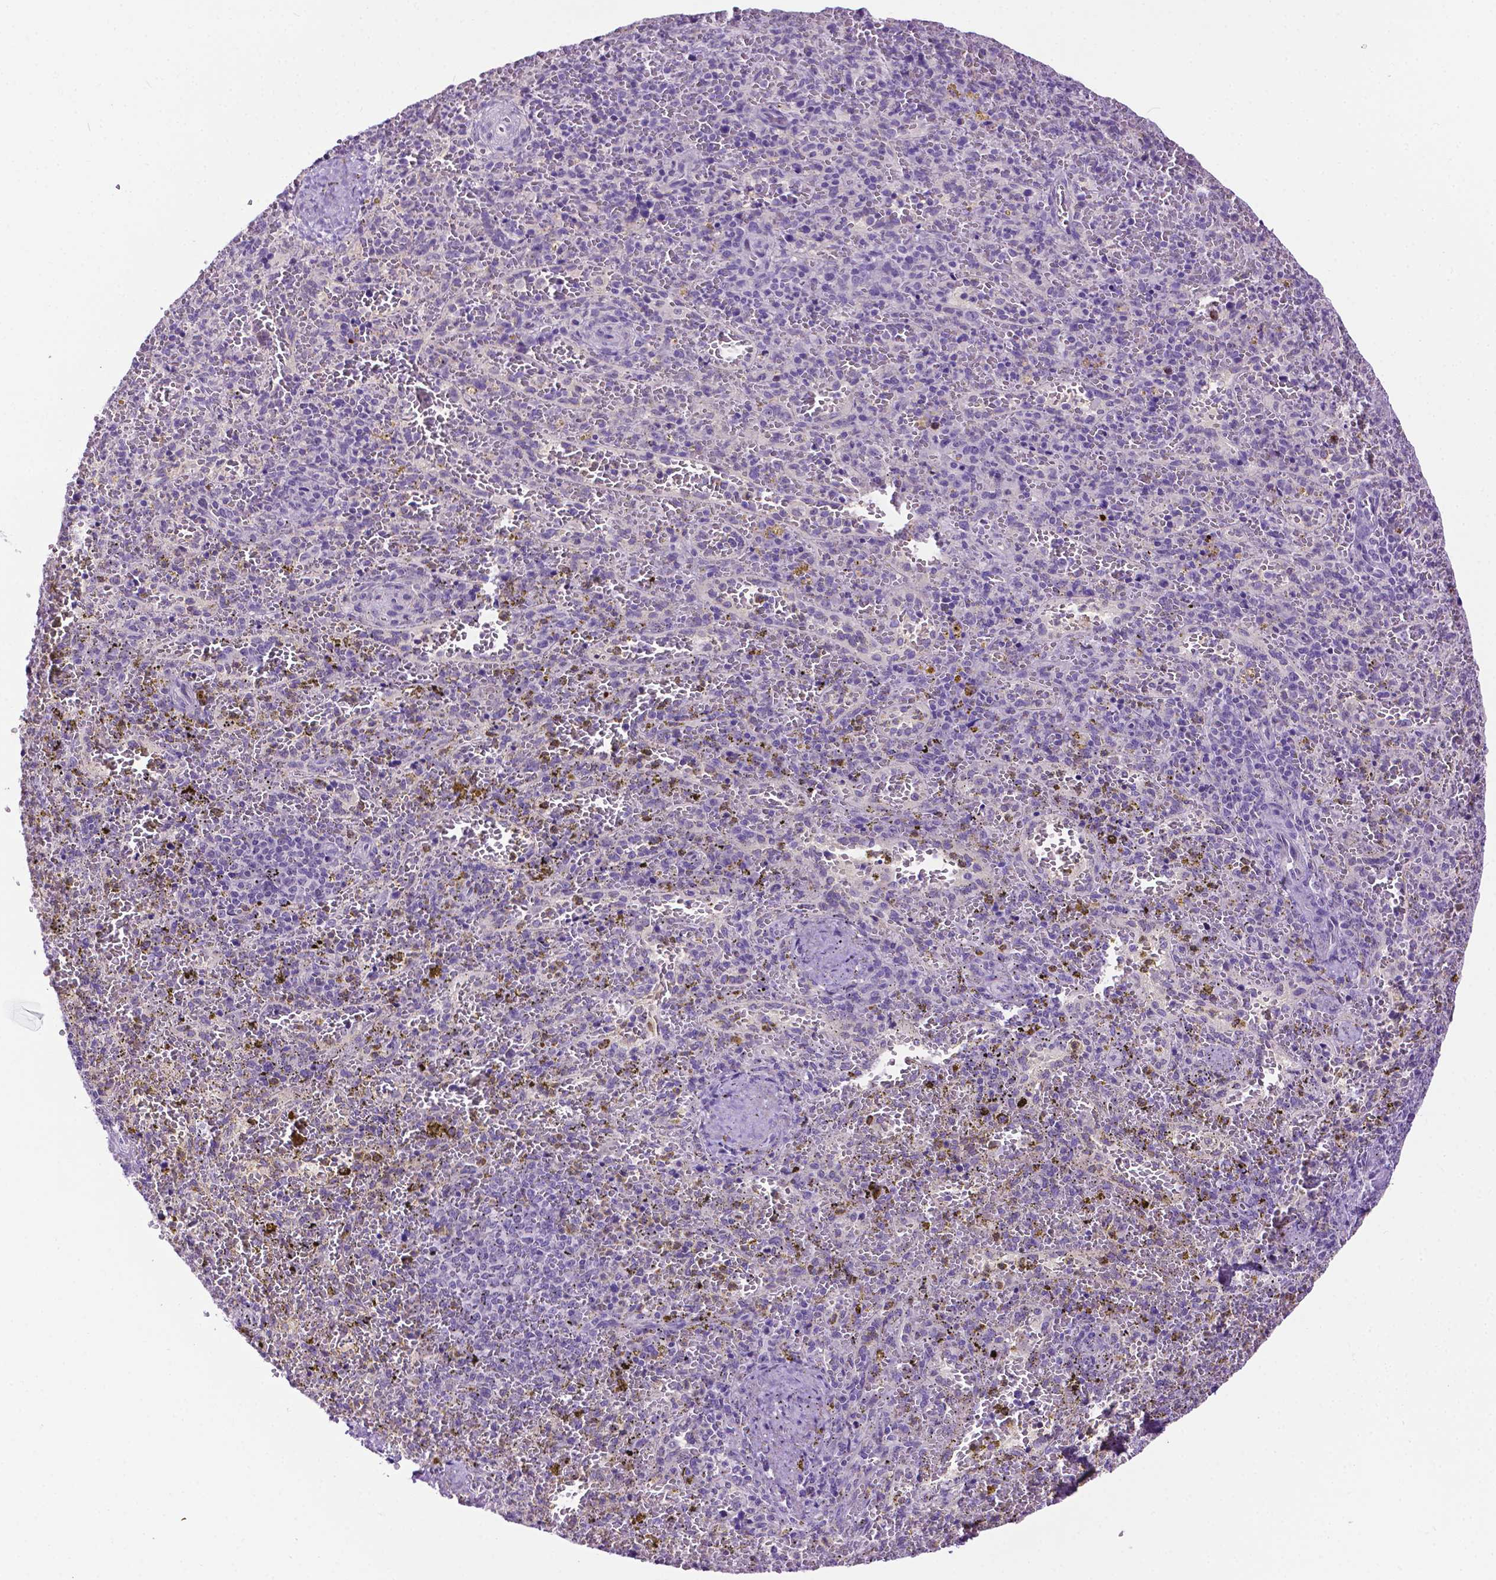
{"staining": {"intensity": "negative", "quantity": "none", "location": "none"}, "tissue": "spleen", "cell_type": "Cells in red pulp", "image_type": "normal", "snomed": [{"axis": "morphology", "description": "Normal tissue, NOS"}, {"axis": "topography", "description": "Spleen"}], "caption": "Immunohistochemistry image of unremarkable spleen stained for a protein (brown), which demonstrates no positivity in cells in red pulp. Brightfield microscopy of immunohistochemistry (IHC) stained with DAB (3,3'-diaminobenzidine) (brown) and hematoxylin (blue), captured at high magnification.", "gene": "MMP27", "patient": {"sex": "female", "age": 50}}